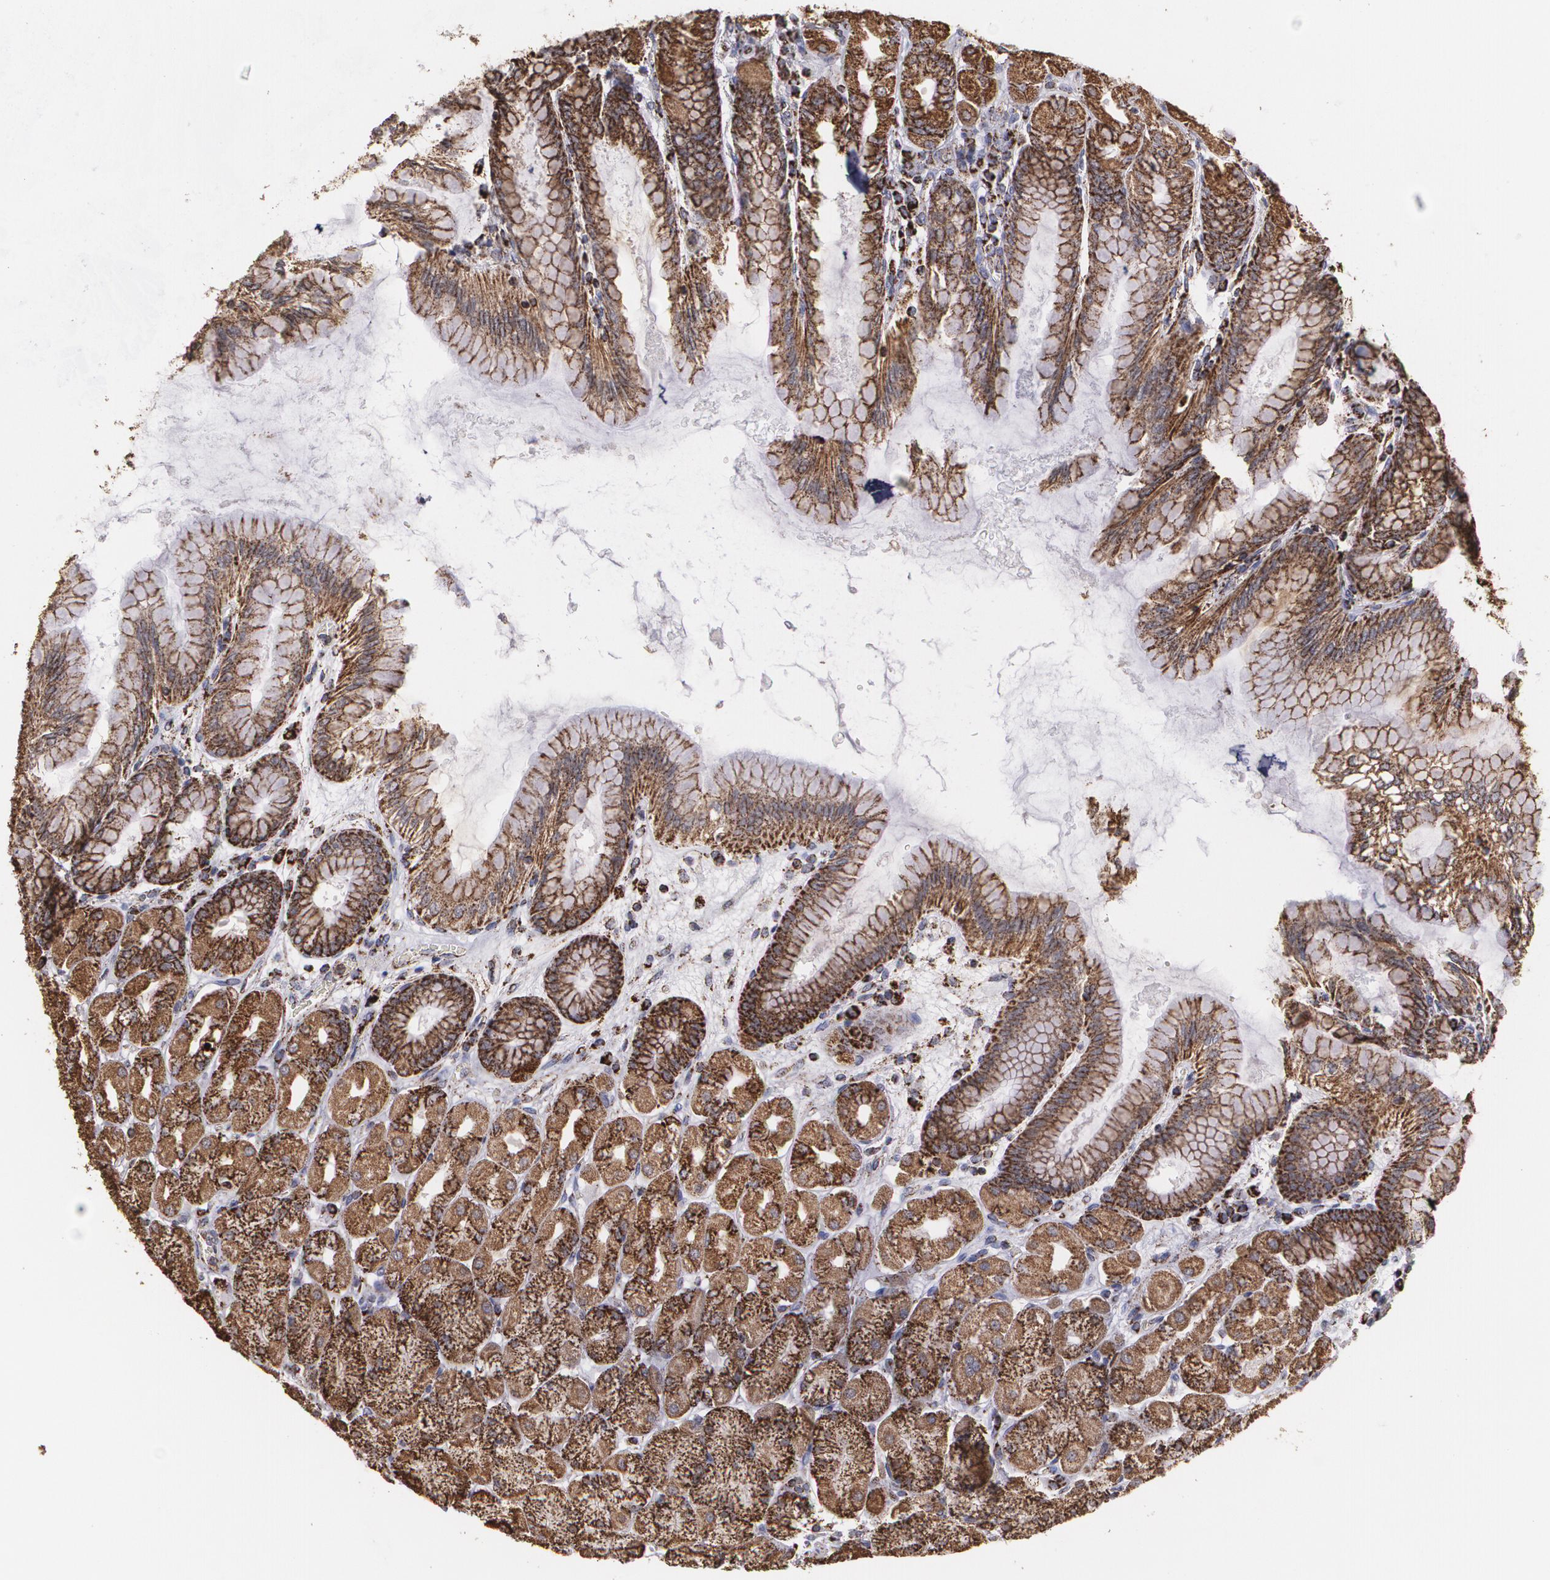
{"staining": {"intensity": "strong", "quantity": ">75%", "location": "cytoplasmic/membranous"}, "tissue": "stomach", "cell_type": "Glandular cells", "image_type": "normal", "snomed": [{"axis": "morphology", "description": "Normal tissue, NOS"}, {"axis": "topography", "description": "Stomach, upper"}], "caption": "Strong cytoplasmic/membranous staining is present in about >75% of glandular cells in benign stomach.", "gene": "HSPD1", "patient": {"sex": "female", "age": 56}}